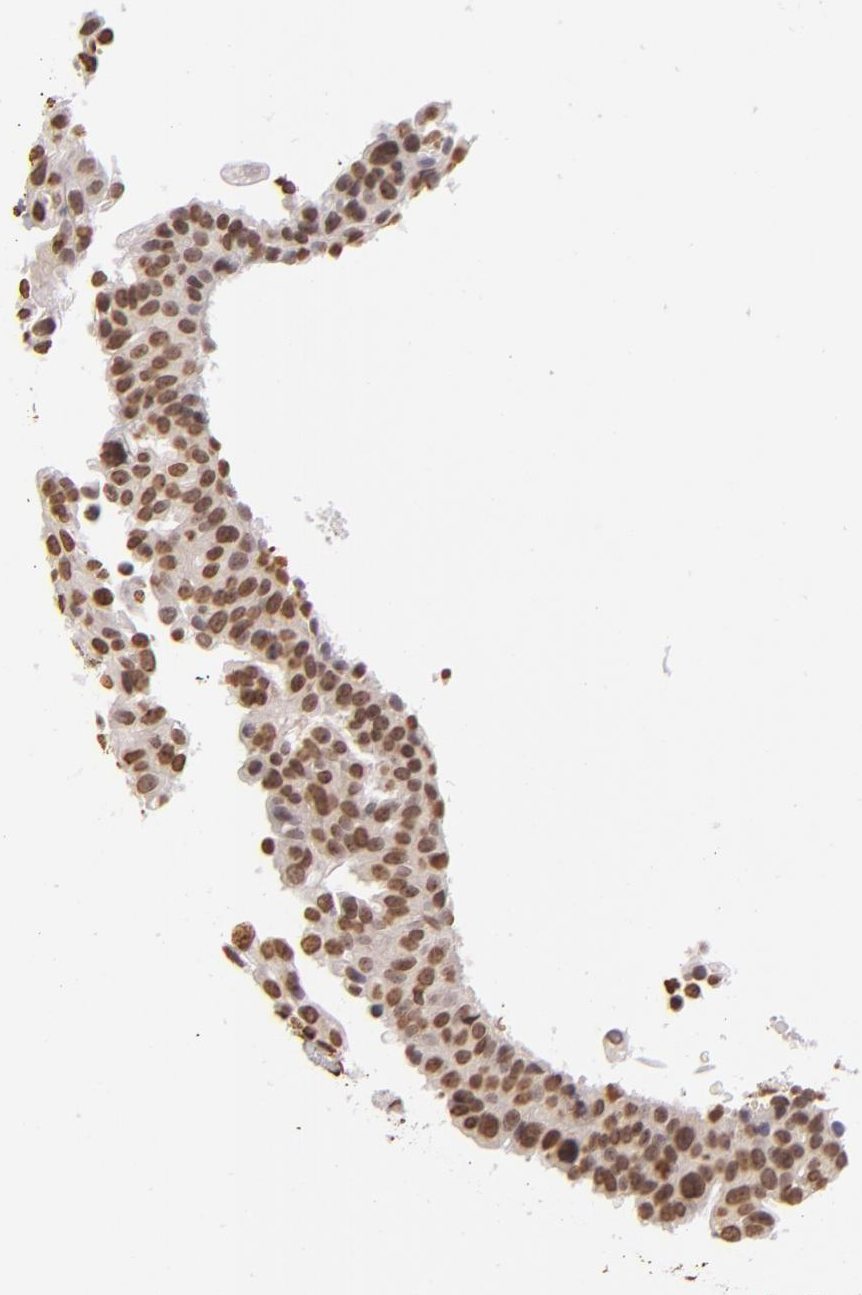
{"staining": {"intensity": "moderate", "quantity": ">75%", "location": "nuclear"}, "tissue": "breast cancer", "cell_type": "Tumor cells", "image_type": "cancer", "snomed": [{"axis": "morphology", "description": "Neoplasm, malignant, NOS"}, {"axis": "topography", "description": "Breast"}], "caption": "Immunohistochemical staining of human neoplasm (malignant) (breast) demonstrates moderate nuclear protein expression in approximately >75% of tumor cells.", "gene": "THRB", "patient": {"sex": "female", "age": 50}}